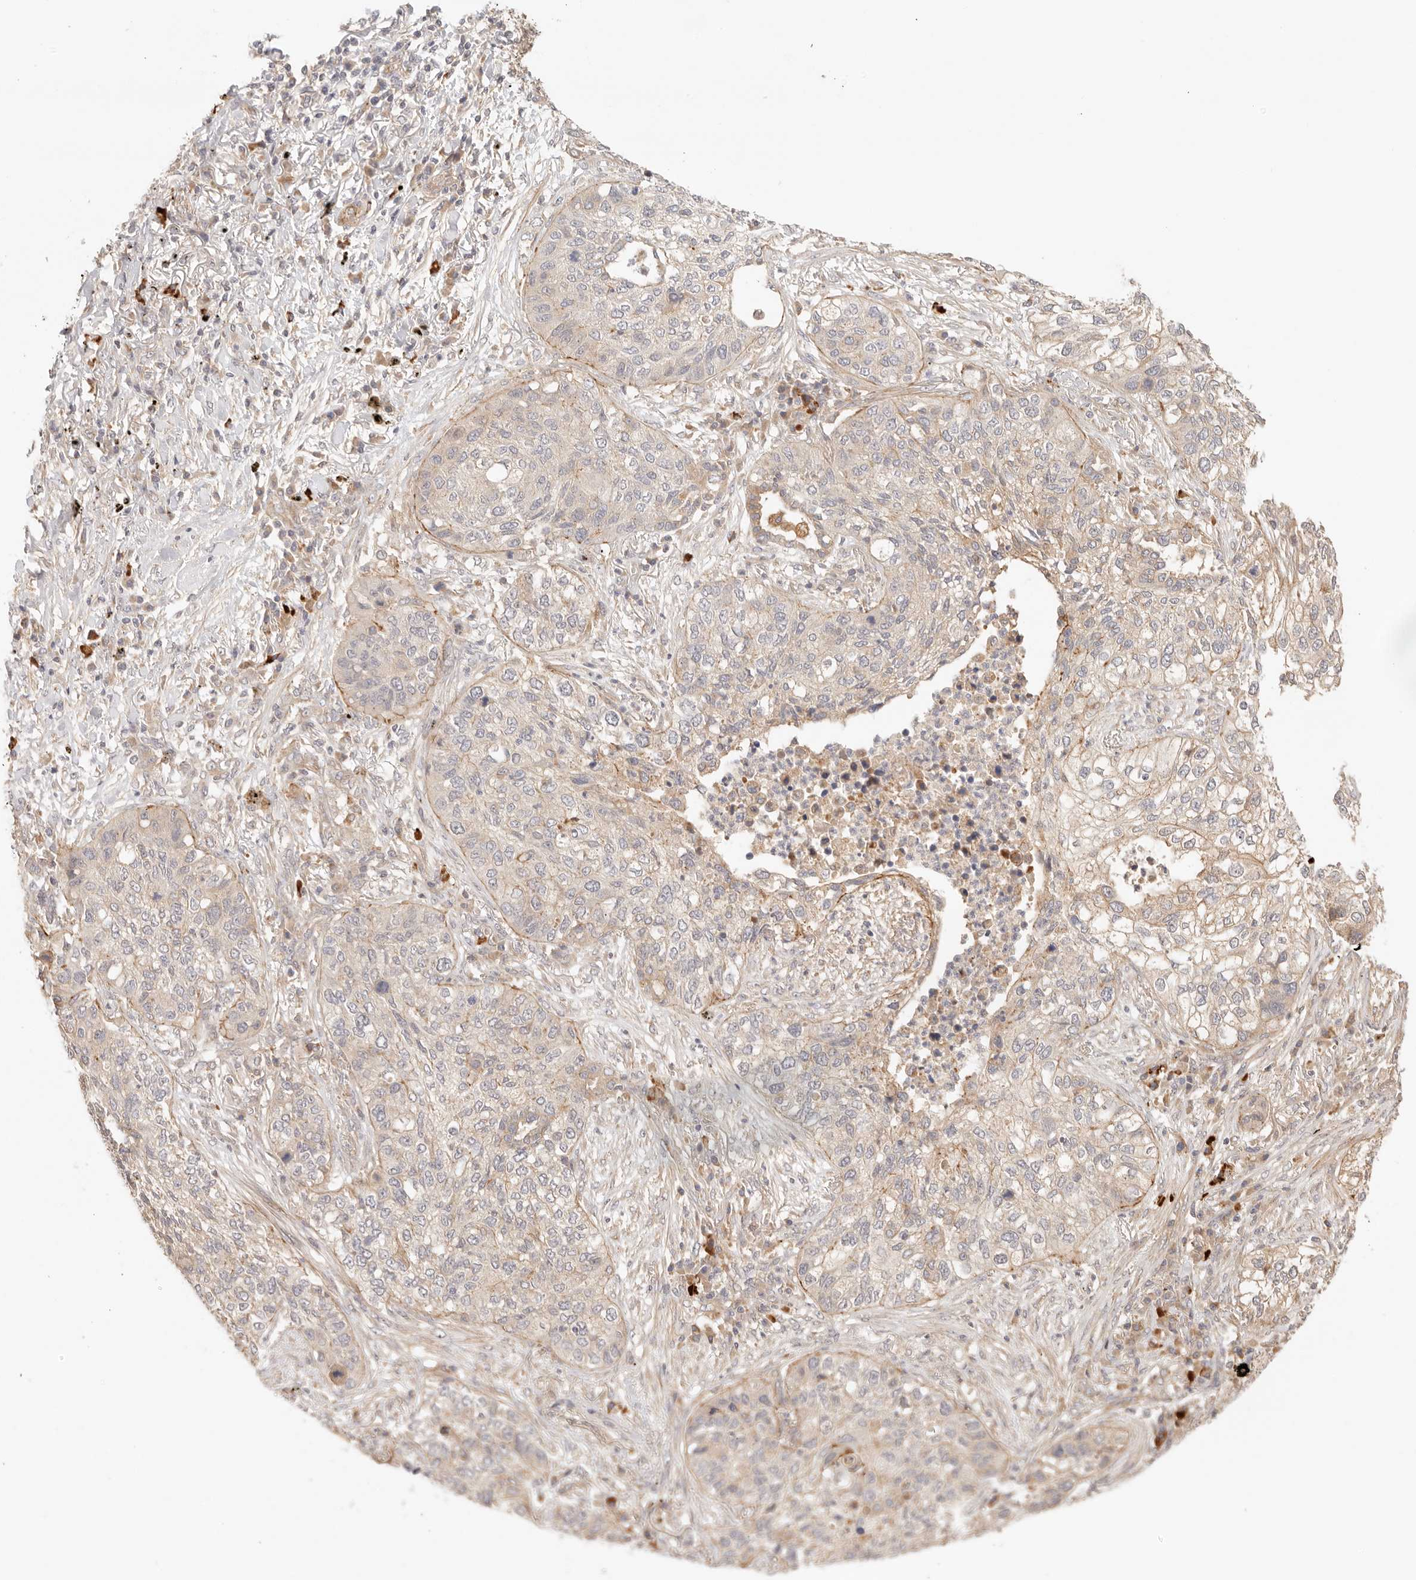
{"staining": {"intensity": "weak", "quantity": "25%-75%", "location": "cytoplasmic/membranous"}, "tissue": "lung cancer", "cell_type": "Tumor cells", "image_type": "cancer", "snomed": [{"axis": "morphology", "description": "Squamous cell carcinoma, NOS"}, {"axis": "topography", "description": "Lung"}], "caption": "DAB immunohistochemical staining of lung cancer demonstrates weak cytoplasmic/membranous protein expression in about 25%-75% of tumor cells.", "gene": "IL1R2", "patient": {"sex": "female", "age": 63}}